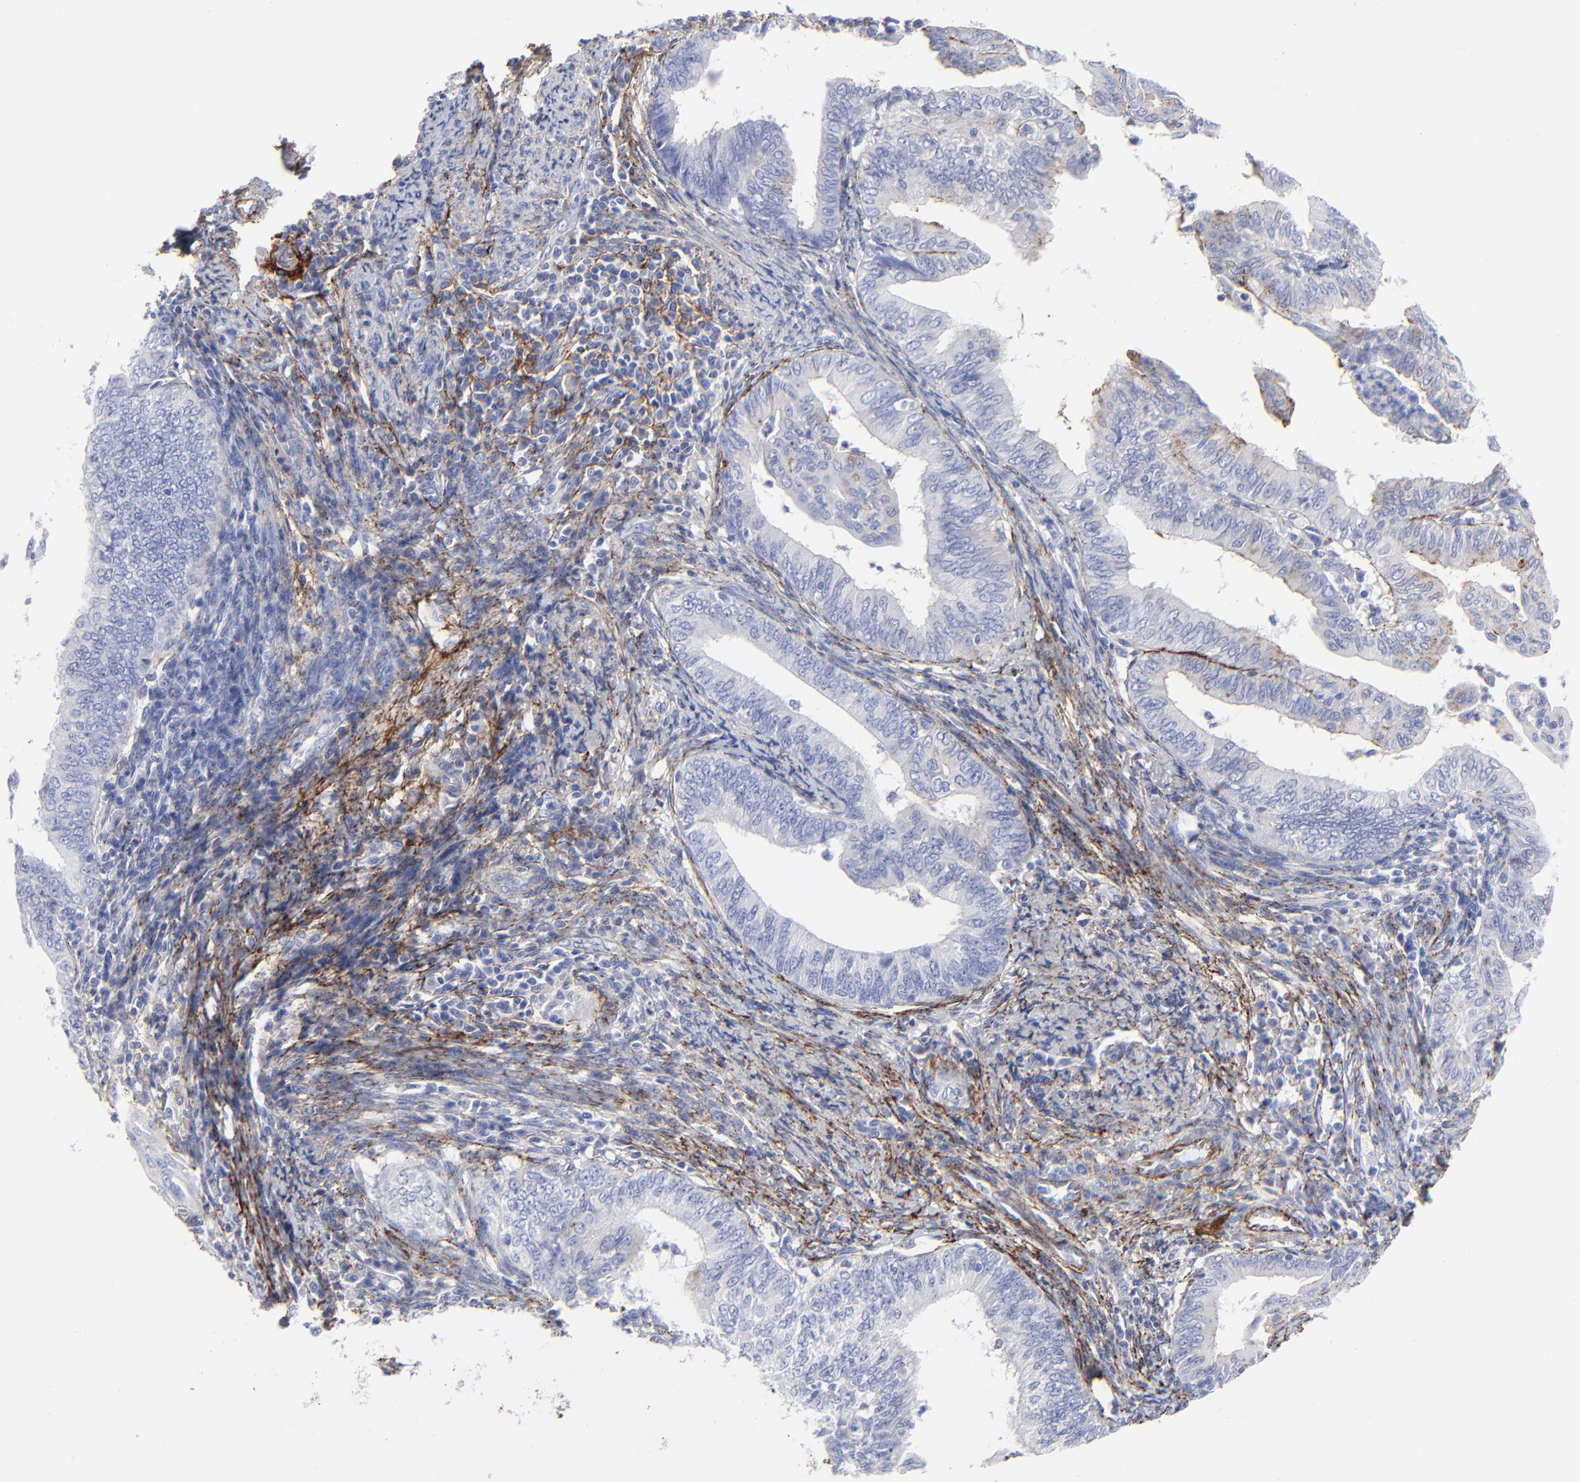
{"staining": {"intensity": "negative", "quantity": "none", "location": "none"}, "tissue": "endometrial cancer", "cell_type": "Tumor cells", "image_type": "cancer", "snomed": [{"axis": "morphology", "description": "Adenocarcinoma, NOS"}, {"axis": "topography", "description": "Endometrium"}], "caption": "Immunohistochemical staining of adenocarcinoma (endometrial) displays no significant positivity in tumor cells. (Brightfield microscopy of DAB (3,3'-diaminobenzidine) immunohistochemistry (IHC) at high magnification).", "gene": "FBLN2", "patient": {"sex": "female", "age": 66}}